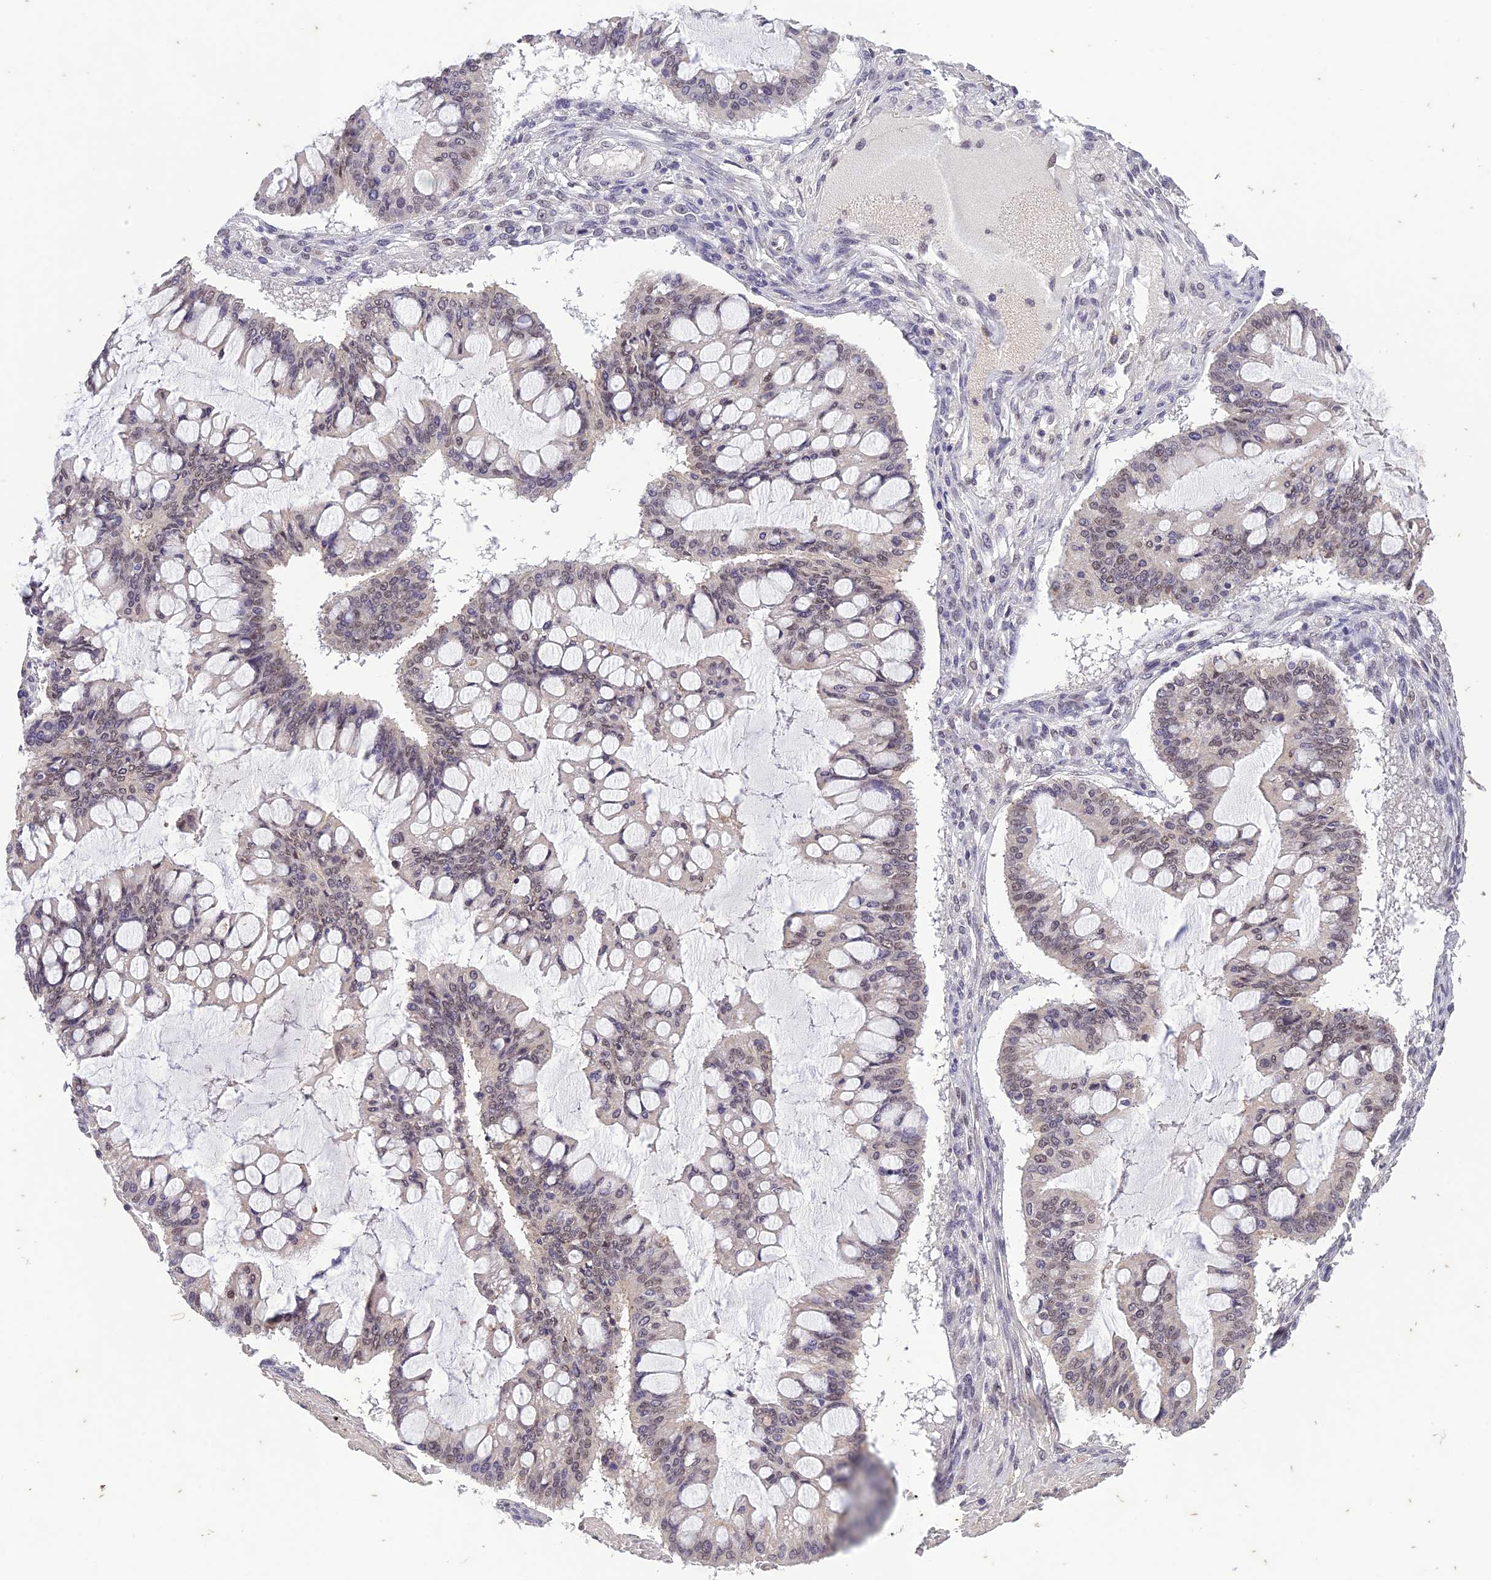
{"staining": {"intensity": "weak", "quantity": "25%-75%", "location": "nuclear"}, "tissue": "ovarian cancer", "cell_type": "Tumor cells", "image_type": "cancer", "snomed": [{"axis": "morphology", "description": "Cystadenocarcinoma, mucinous, NOS"}, {"axis": "topography", "description": "Ovary"}], "caption": "Human mucinous cystadenocarcinoma (ovarian) stained with a brown dye displays weak nuclear positive staining in about 25%-75% of tumor cells.", "gene": "POP4", "patient": {"sex": "female", "age": 73}}